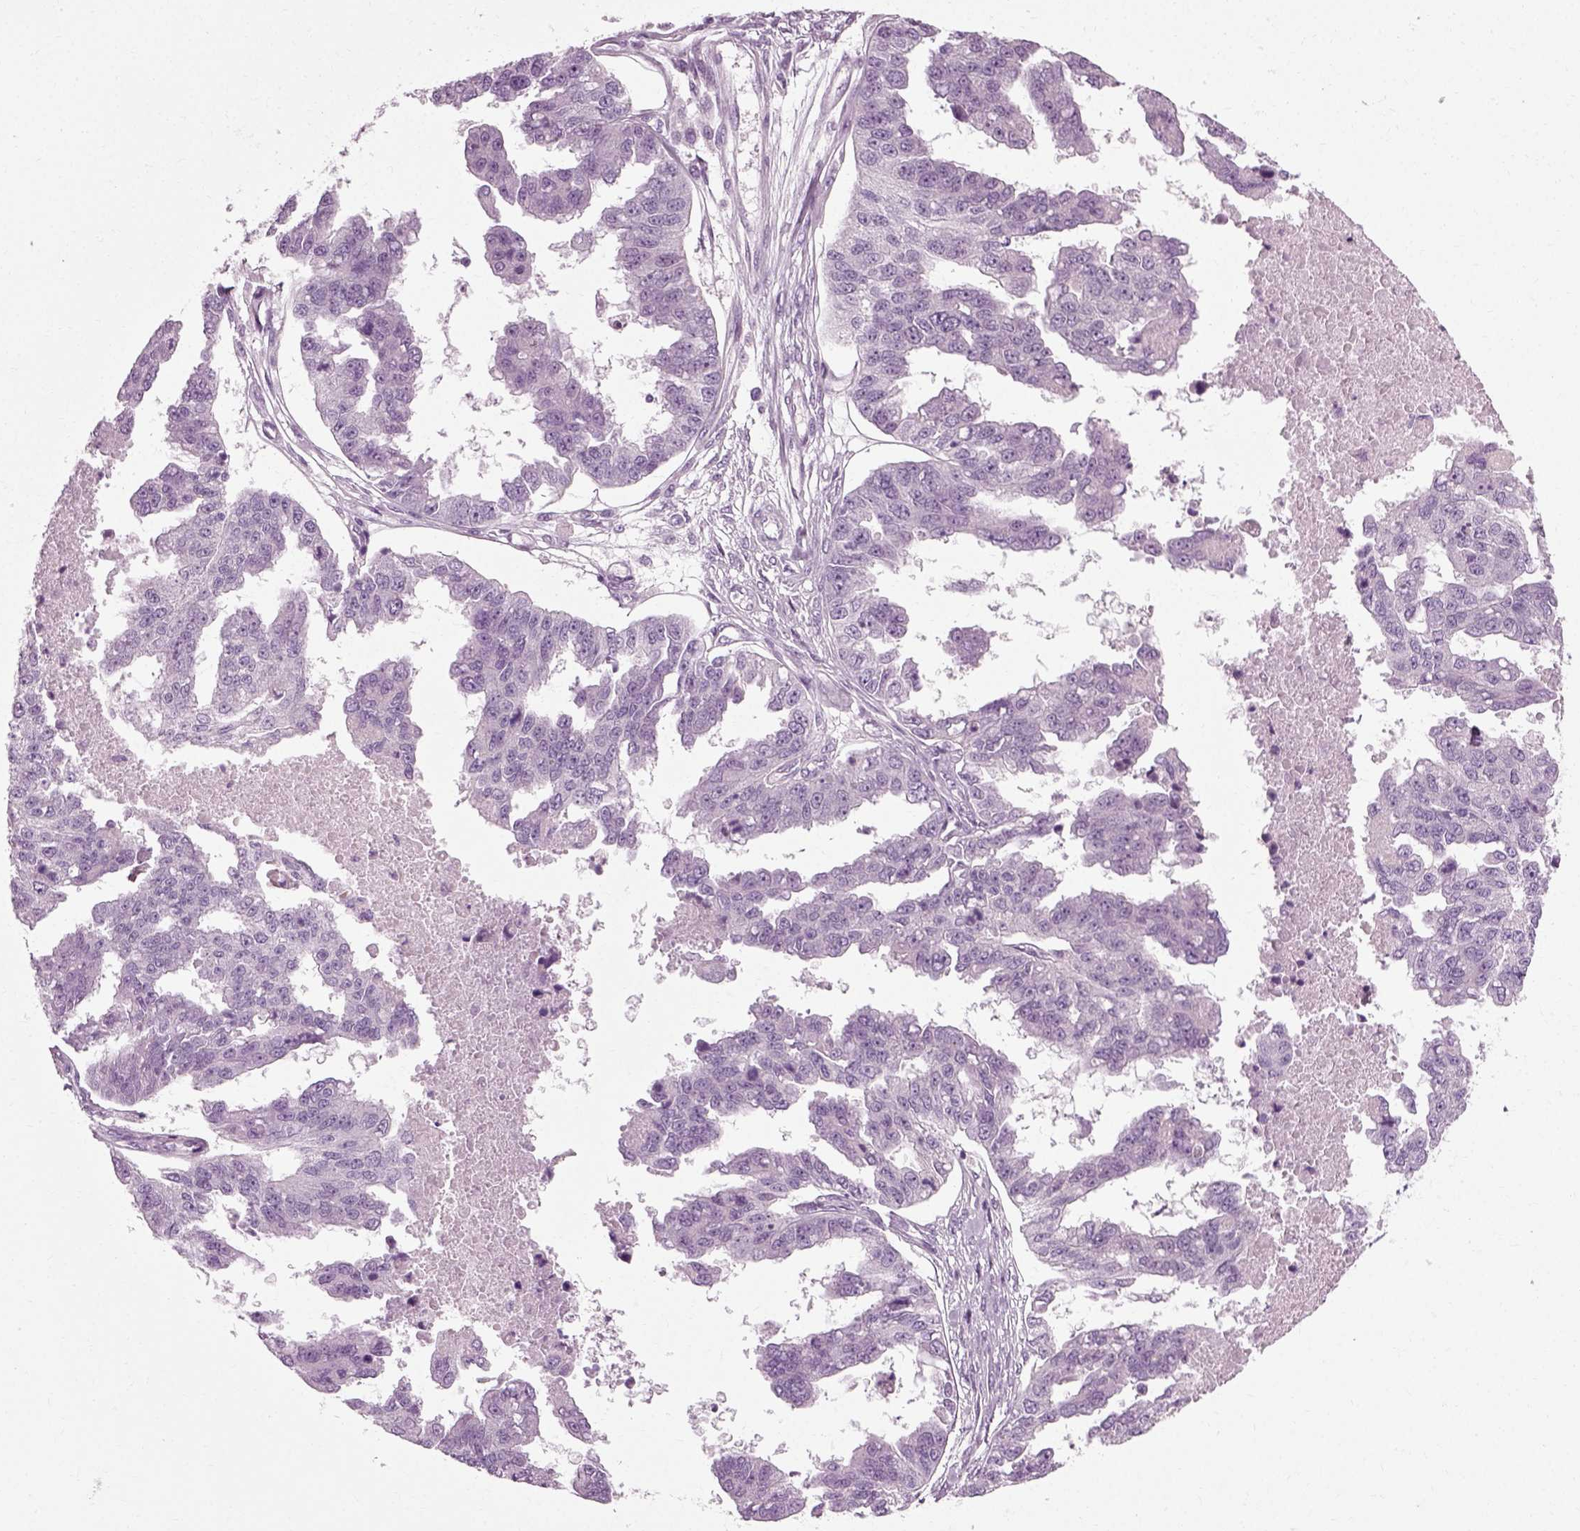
{"staining": {"intensity": "negative", "quantity": "none", "location": "none"}, "tissue": "ovarian cancer", "cell_type": "Tumor cells", "image_type": "cancer", "snomed": [{"axis": "morphology", "description": "Cystadenocarcinoma, serous, NOS"}, {"axis": "topography", "description": "Ovary"}], "caption": "The photomicrograph reveals no staining of tumor cells in ovarian serous cystadenocarcinoma.", "gene": "SCG5", "patient": {"sex": "female", "age": 58}}